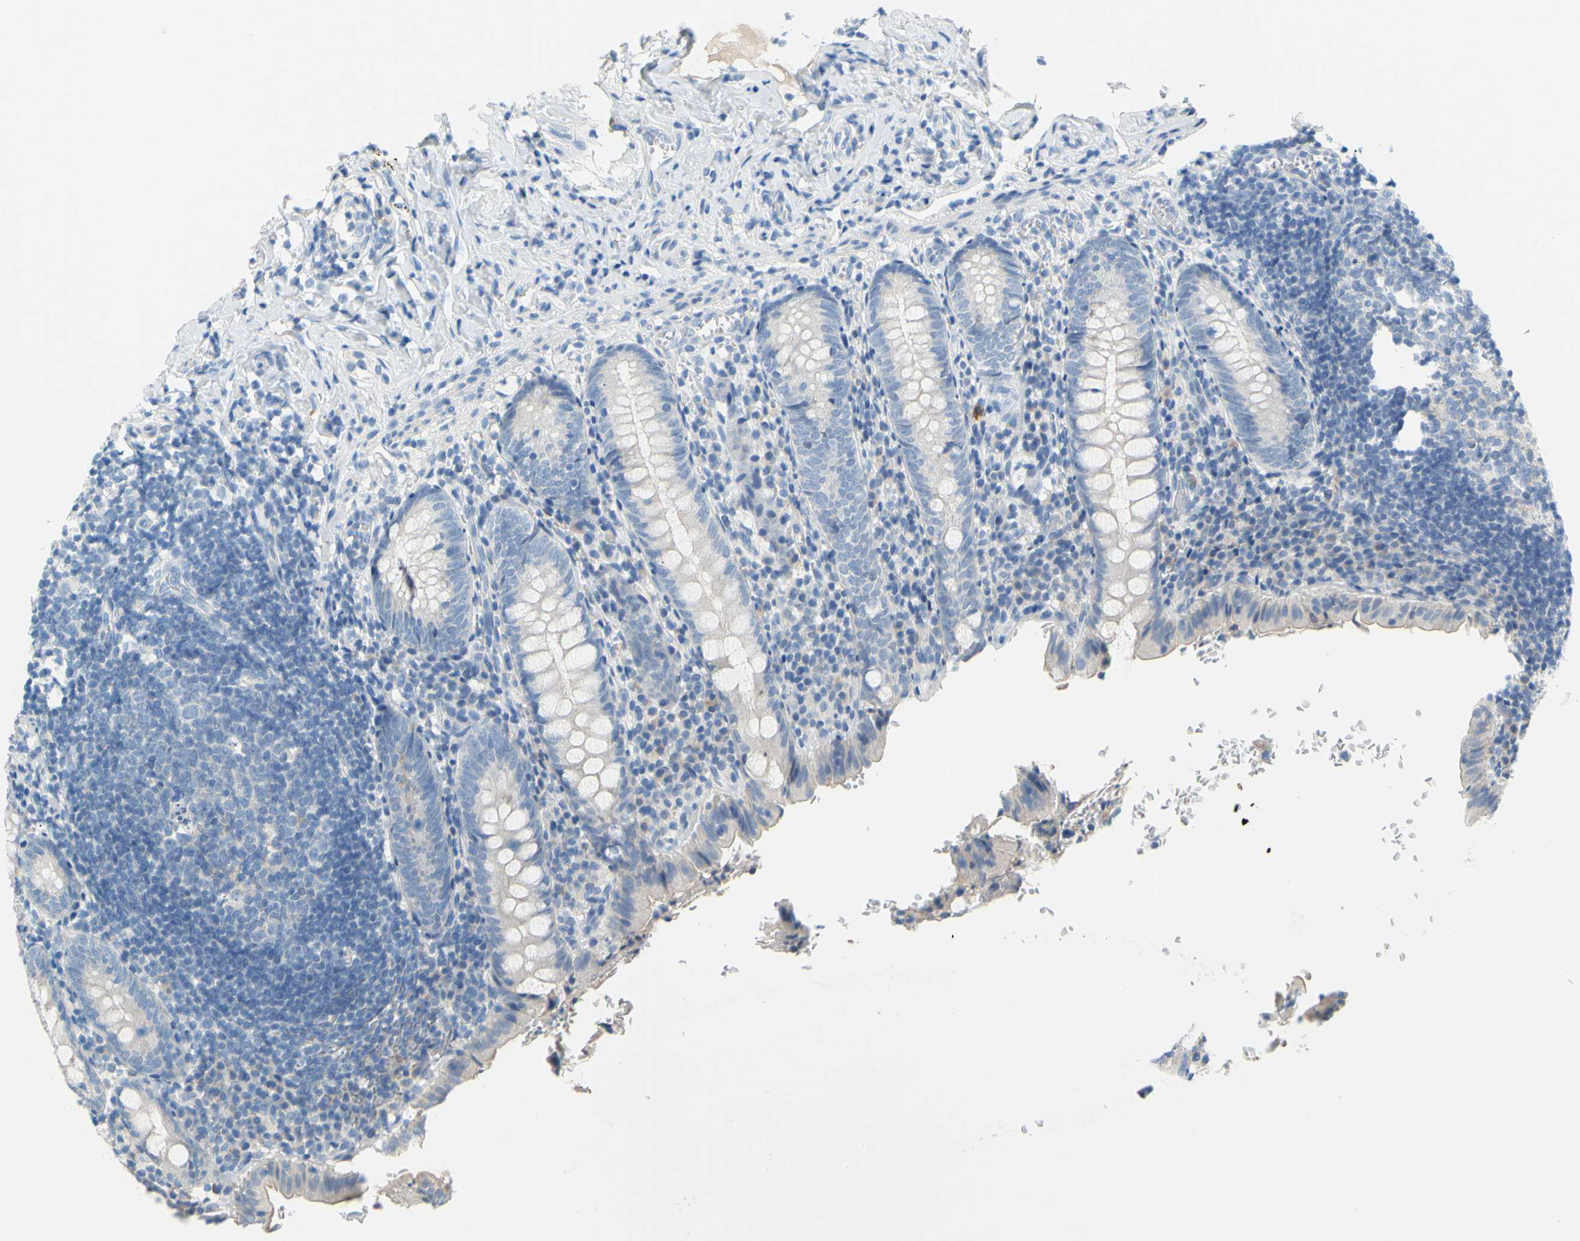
{"staining": {"intensity": "negative", "quantity": "none", "location": "none"}, "tissue": "appendix", "cell_type": "Glandular cells", "image_type": "normal", "snomed": [{"axis": "morphology", "description": "Normal tissue, NOS"}, {"axis": "topography", "description": "Appendix"}], "caption": "Image shows no significant protein staining in glandular cells of normal appendix.", "gene": "SLC1A2", "patient": {"sex": "female", "age": 10}}